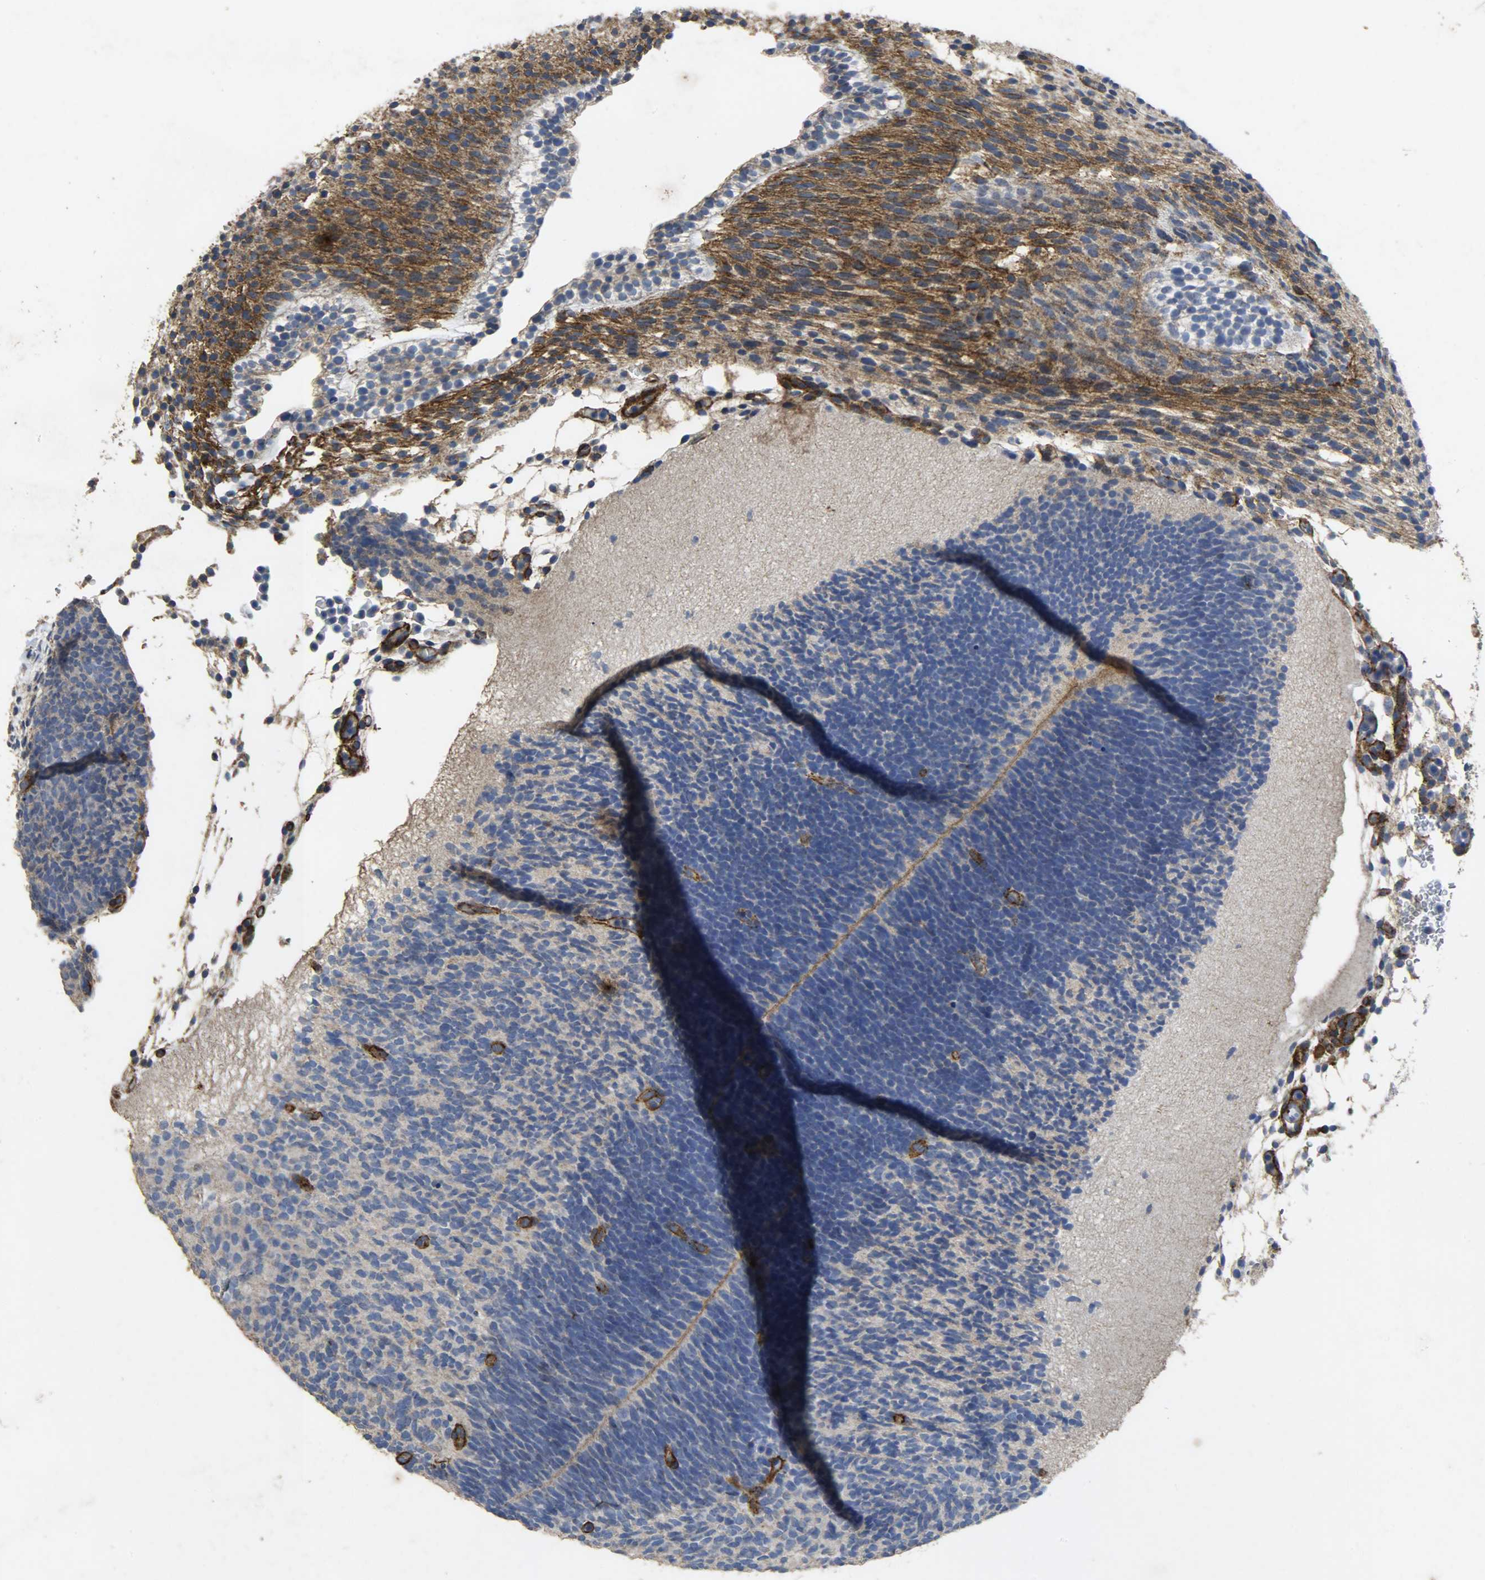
{"staining": {"intensity": "strong", "quantity": ">75%", "location": "cytoplasmic/membranous"}, "tissue": "placenta", "cell_type": "Trophoblastic cells", "image_type": "normal", "snomed": [{"axis": "morphology", "description": "Normal tissue, NOS"}, {"axis": "topography", "description": "Placenta"}], "caption": "Brown immunohistochemical staining in normal human placenta reveals strong cytoplasmic/membranous positivity in about >75% of trophoblastic cells. The protein of interest is shown in brown color, while the nuclei are stained blue.", "gene": "TPM4", "patient": {"sex": "female", "age": 19}}